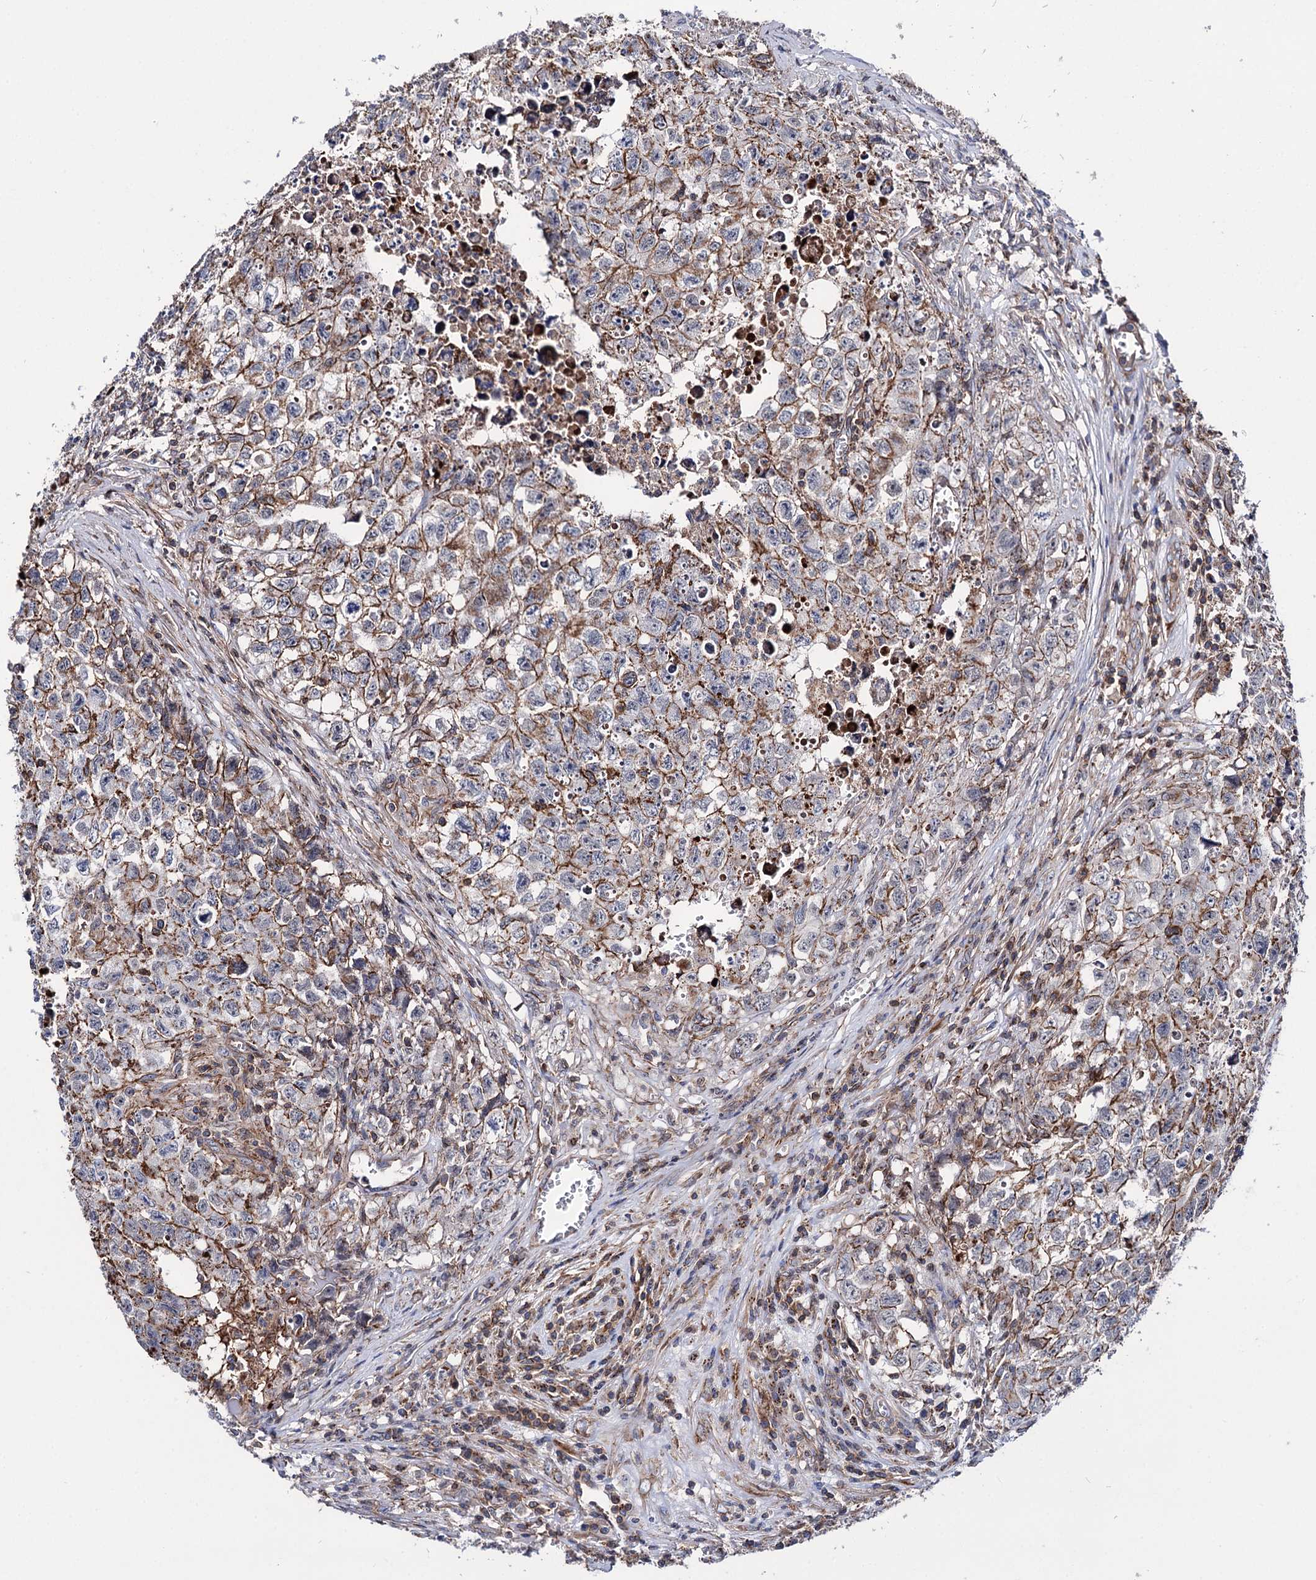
{"staining": {"intensity": "moderate", "quantity": ">75%", "location": "cytoplasmic/membranous"}, "tissue": "testis cancer", "cell_type": "Tumor cells", "image_type": "cancer", "snomed": [{"axis": "morphology", "description": "Seminoma, NOS"}, {"axis": "morphology", "description": "Carcinoma, Embryonal, NOS"}, {"axis": "topography", "description": "Testis"}], "caption": "Testis cancer stained for a protein exhibits moderate cytoplasmic/membranous positivity in tumor cells.", "gene": "DEF6", "patient": {"sex": "male", "age": 43}}